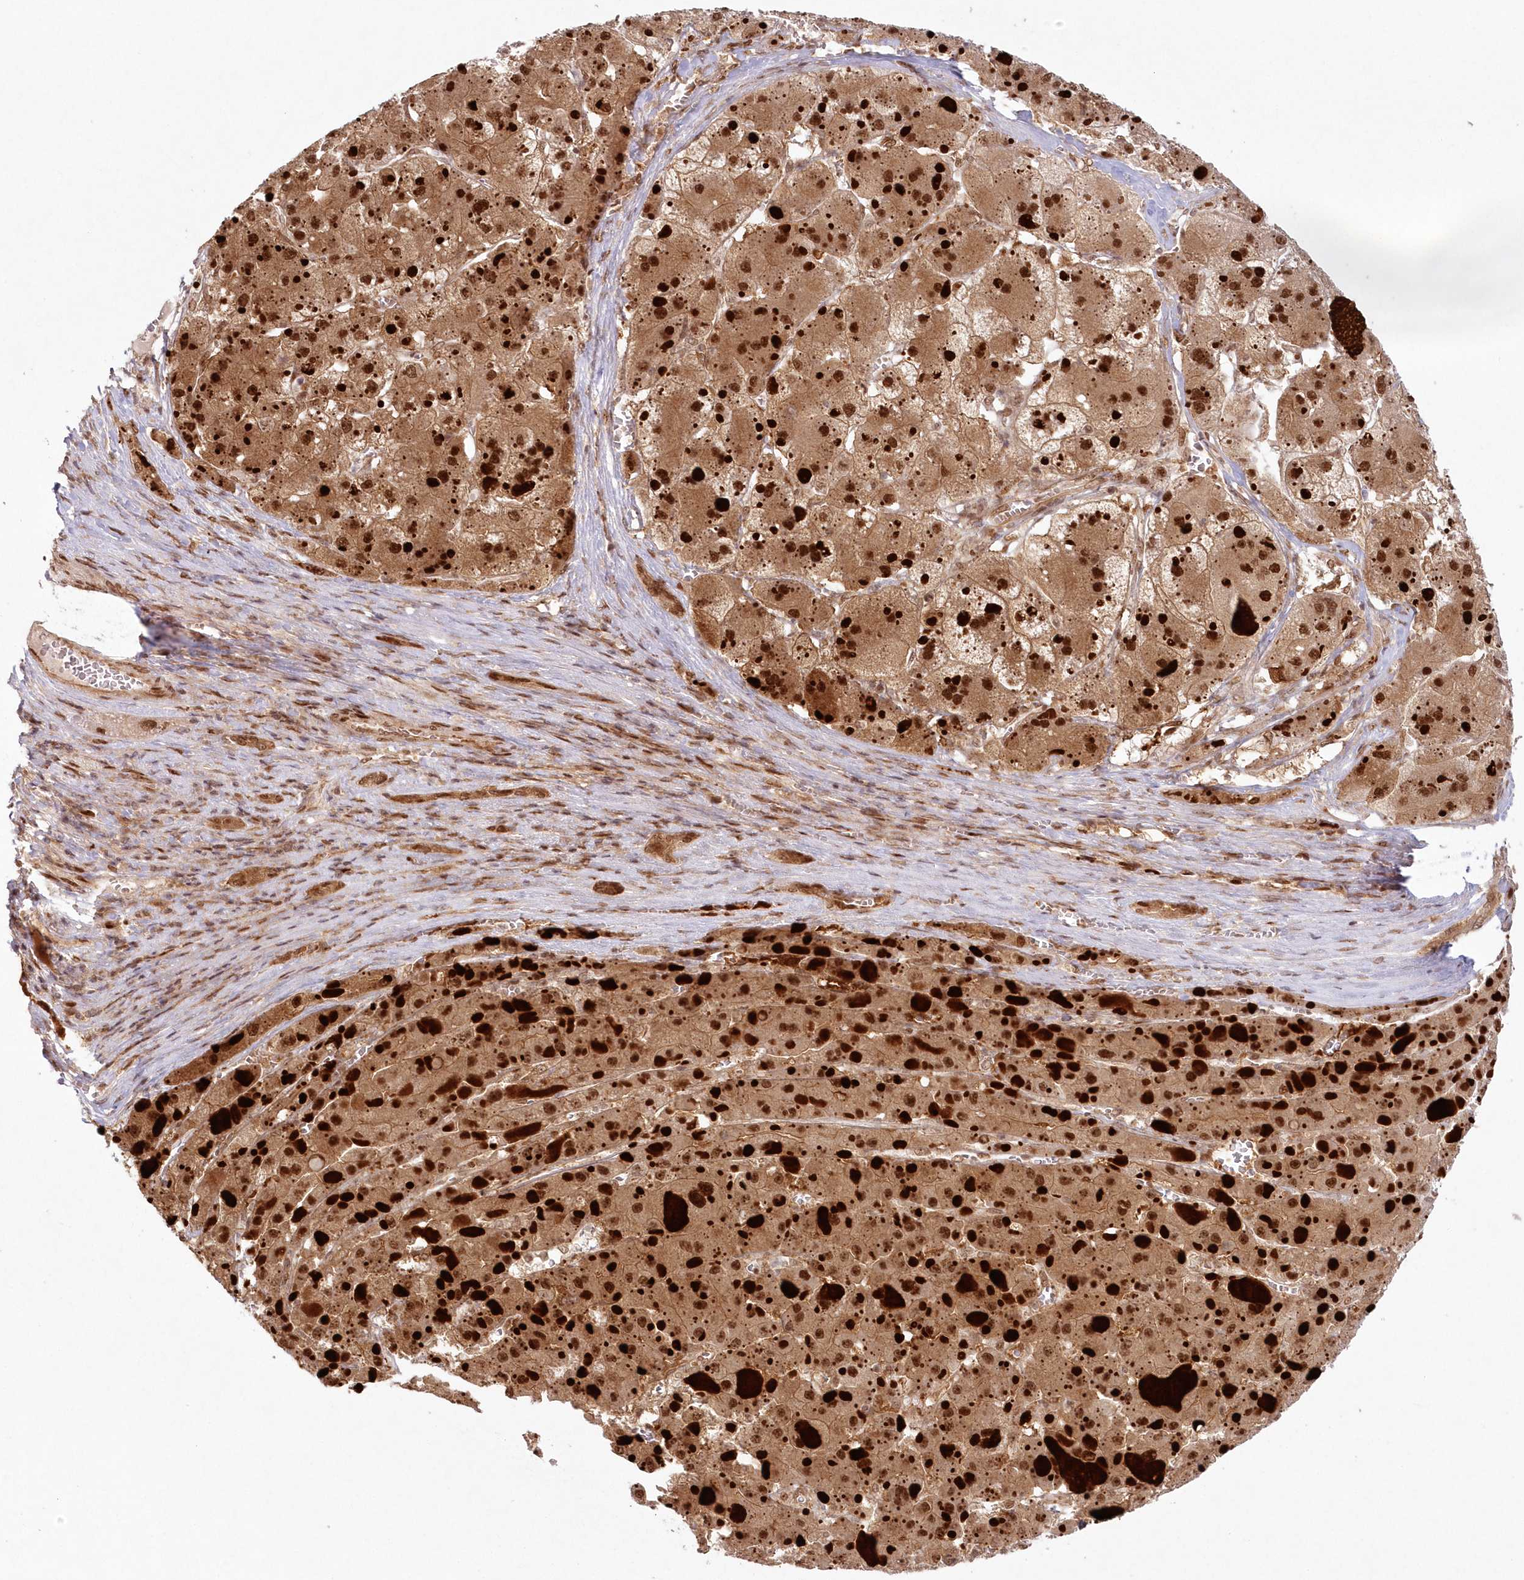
{"staining": {"intensity": "strong", "quantity": ">75%", "location": "cytoplasmic/membranous,nuclear"}, "tissue": "liver cancer", "cell_type": "Tumor cells", "image_type": "cancer", "snomed": [{"axis": "morphology", "description": "Carcinoma, Hepatocellular, NOS"}, {"axis": "topography", "description": "Liver"}], "caption": "Human liver hepatocellular carcinoma stained for a protein (brown) exhibits strong cytoplasmic/membranous and nuclear positive staining in approximately >75% of tumor cells.", "gene": "TOGARAM2", "patient": {"sex": "female", "age": 73}}